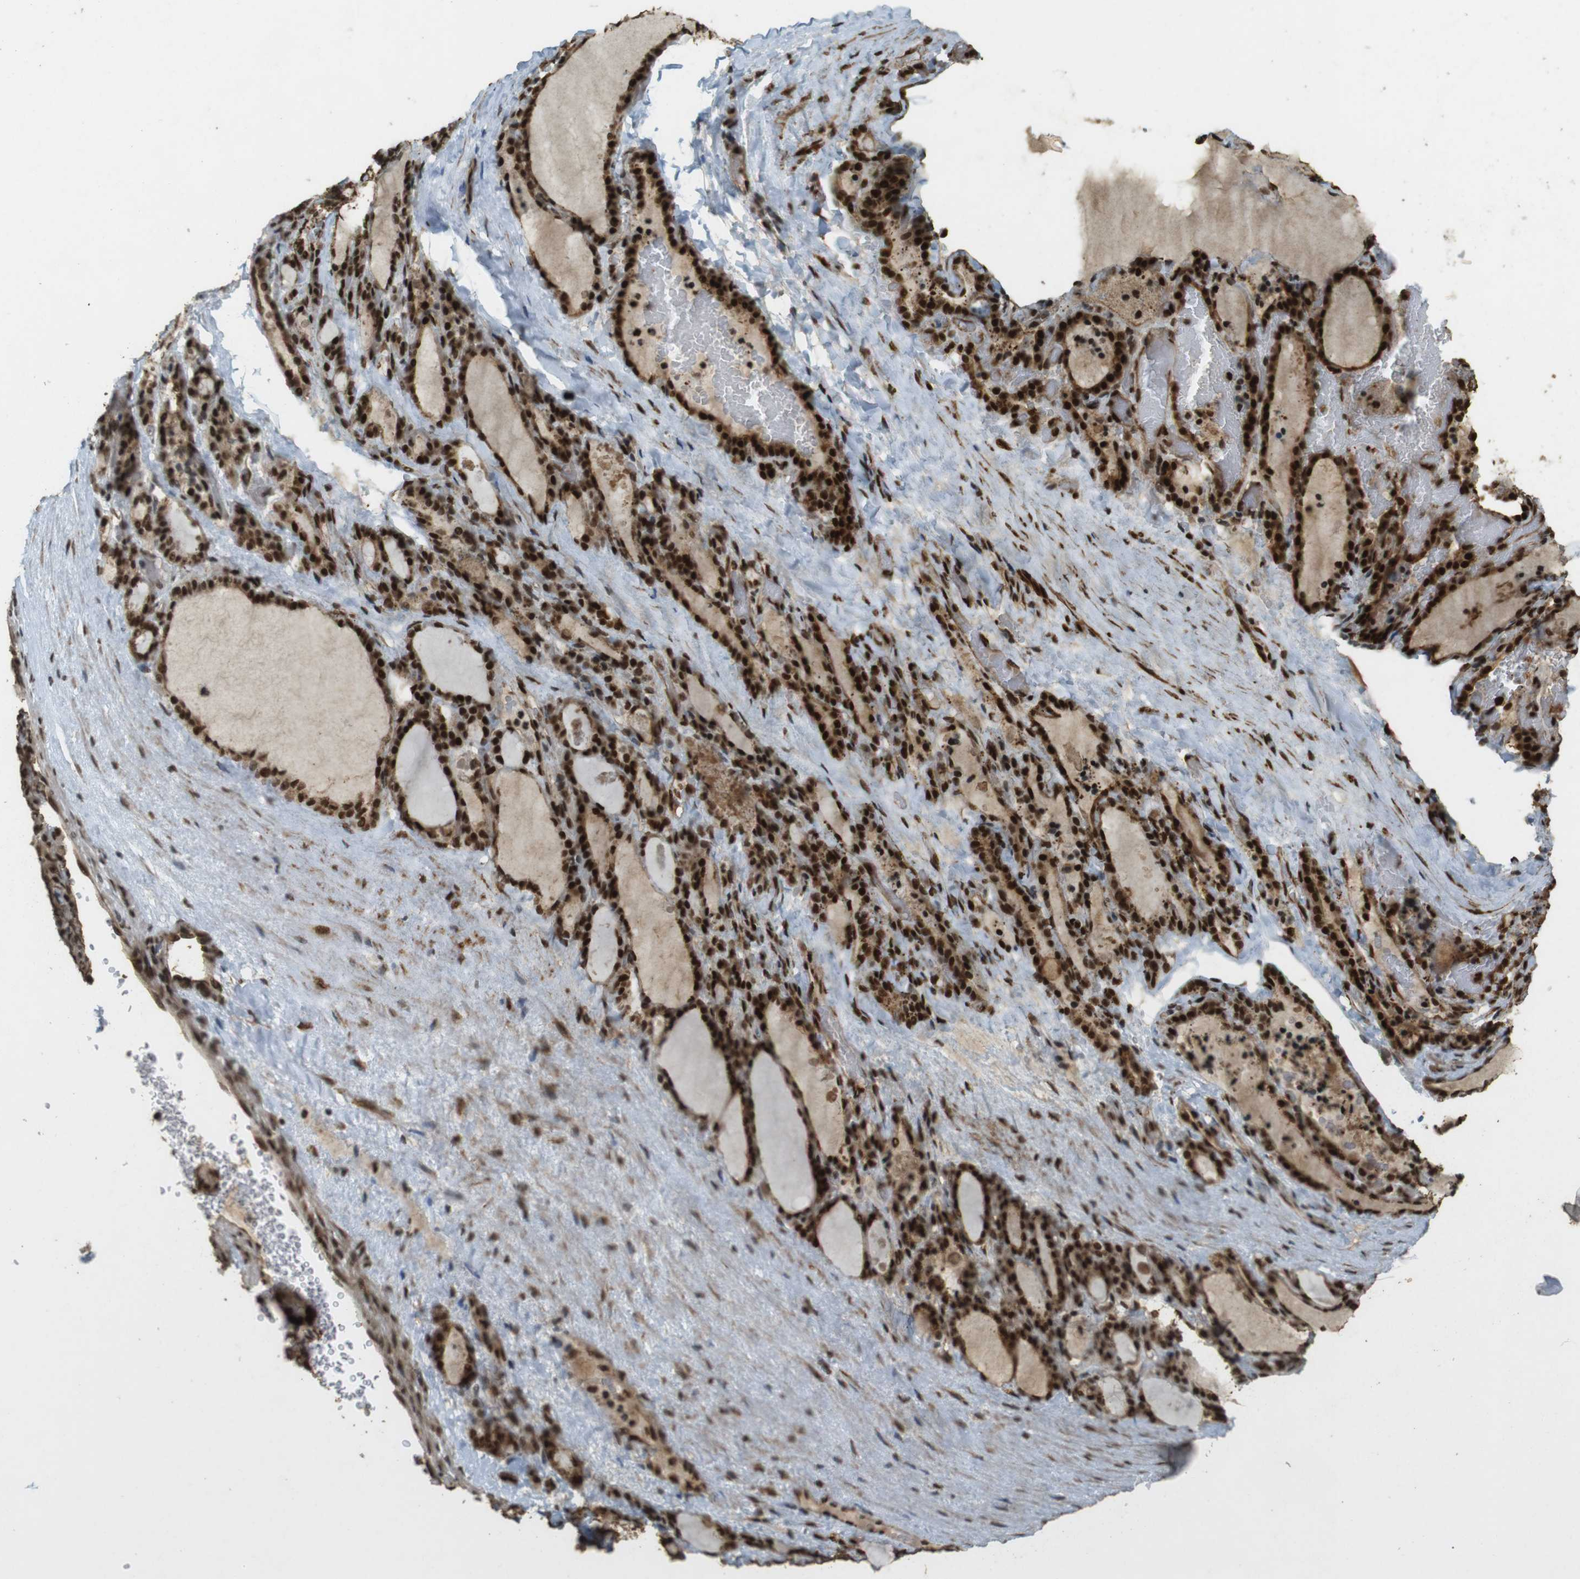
{"staining": {"intensity": "strong", "quantity": ">75%", "location": "cytoplasmic/membranous,nuclear"}, "tissue": "thyroid gland", "cell_type": "Glandular cells", "image_type": "normal", "snomed": [{"axis": "morphology", "description": "Normal tissue, NOS"}, {"axis": "topography", "description": "Thyroid gland"}], "caption": "Protein positivity by IHC demonstrates strong cytoplasmic/membranous,nuclear positivity in approximately >75% of glandular cells in normal thyroid gland.", "gene": "GATA4", "patient": {"sex": "female", "age": 28}}